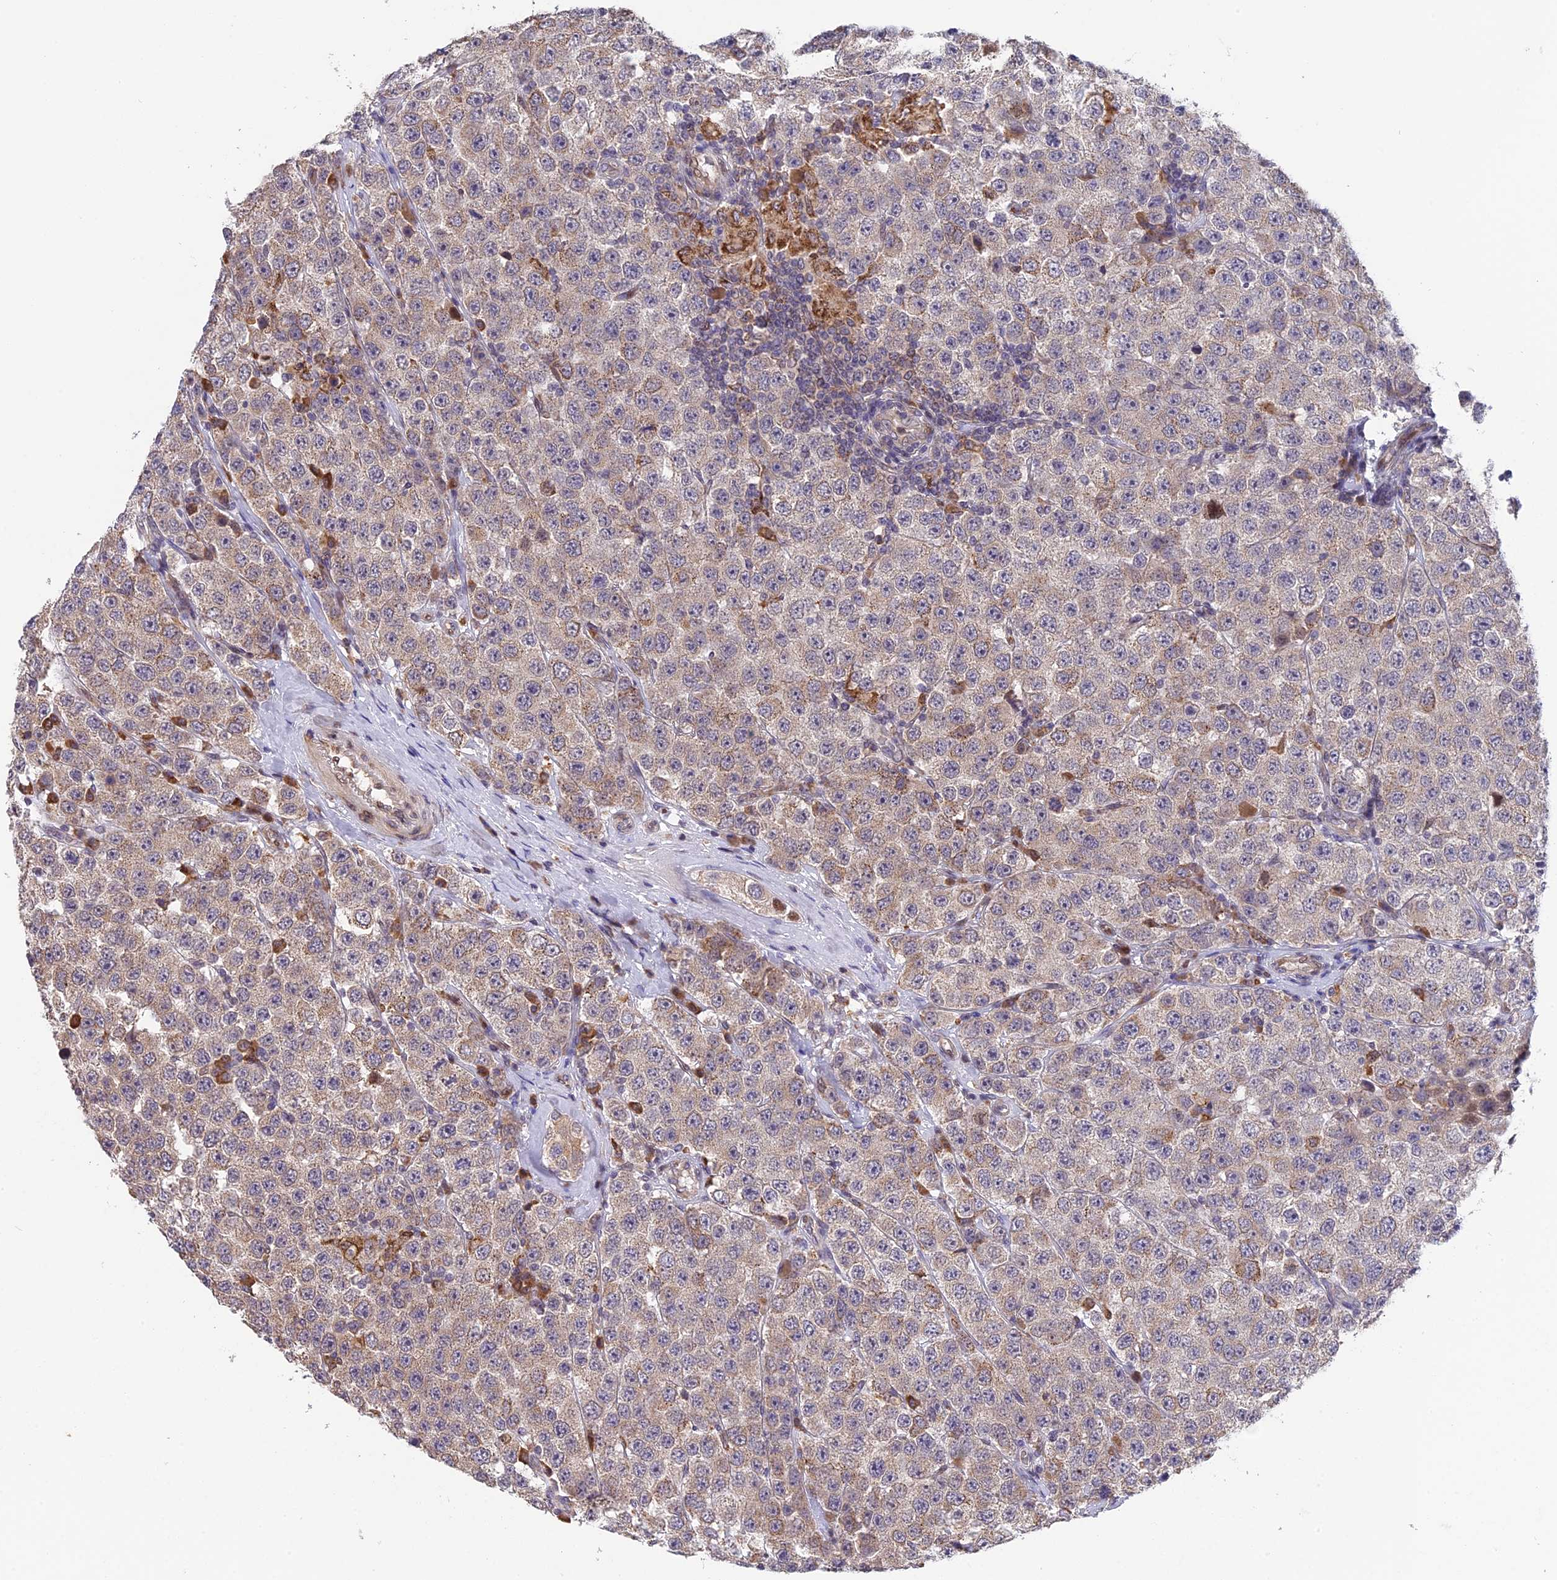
{"staining": {"intensity": "weak", "quantity": "25%-75%", "location": "cytoplasmic/membranous"}, "tissue": "testis cancer", "cell_type": "Tumor cells", "image_type": "cancer", "snomed": [{"axis": "morphology", "description": "Seminoma, NOS"}, {"axis": "topography", "description": "Testis"}], "caption": "Weak cytoplasmic/membranous protein positivity is identified in approximately 25%-75% of tumor cells in testis cancer.", "gene": "DMRTA2", "patient": {"sex": "male", "age": 28}}